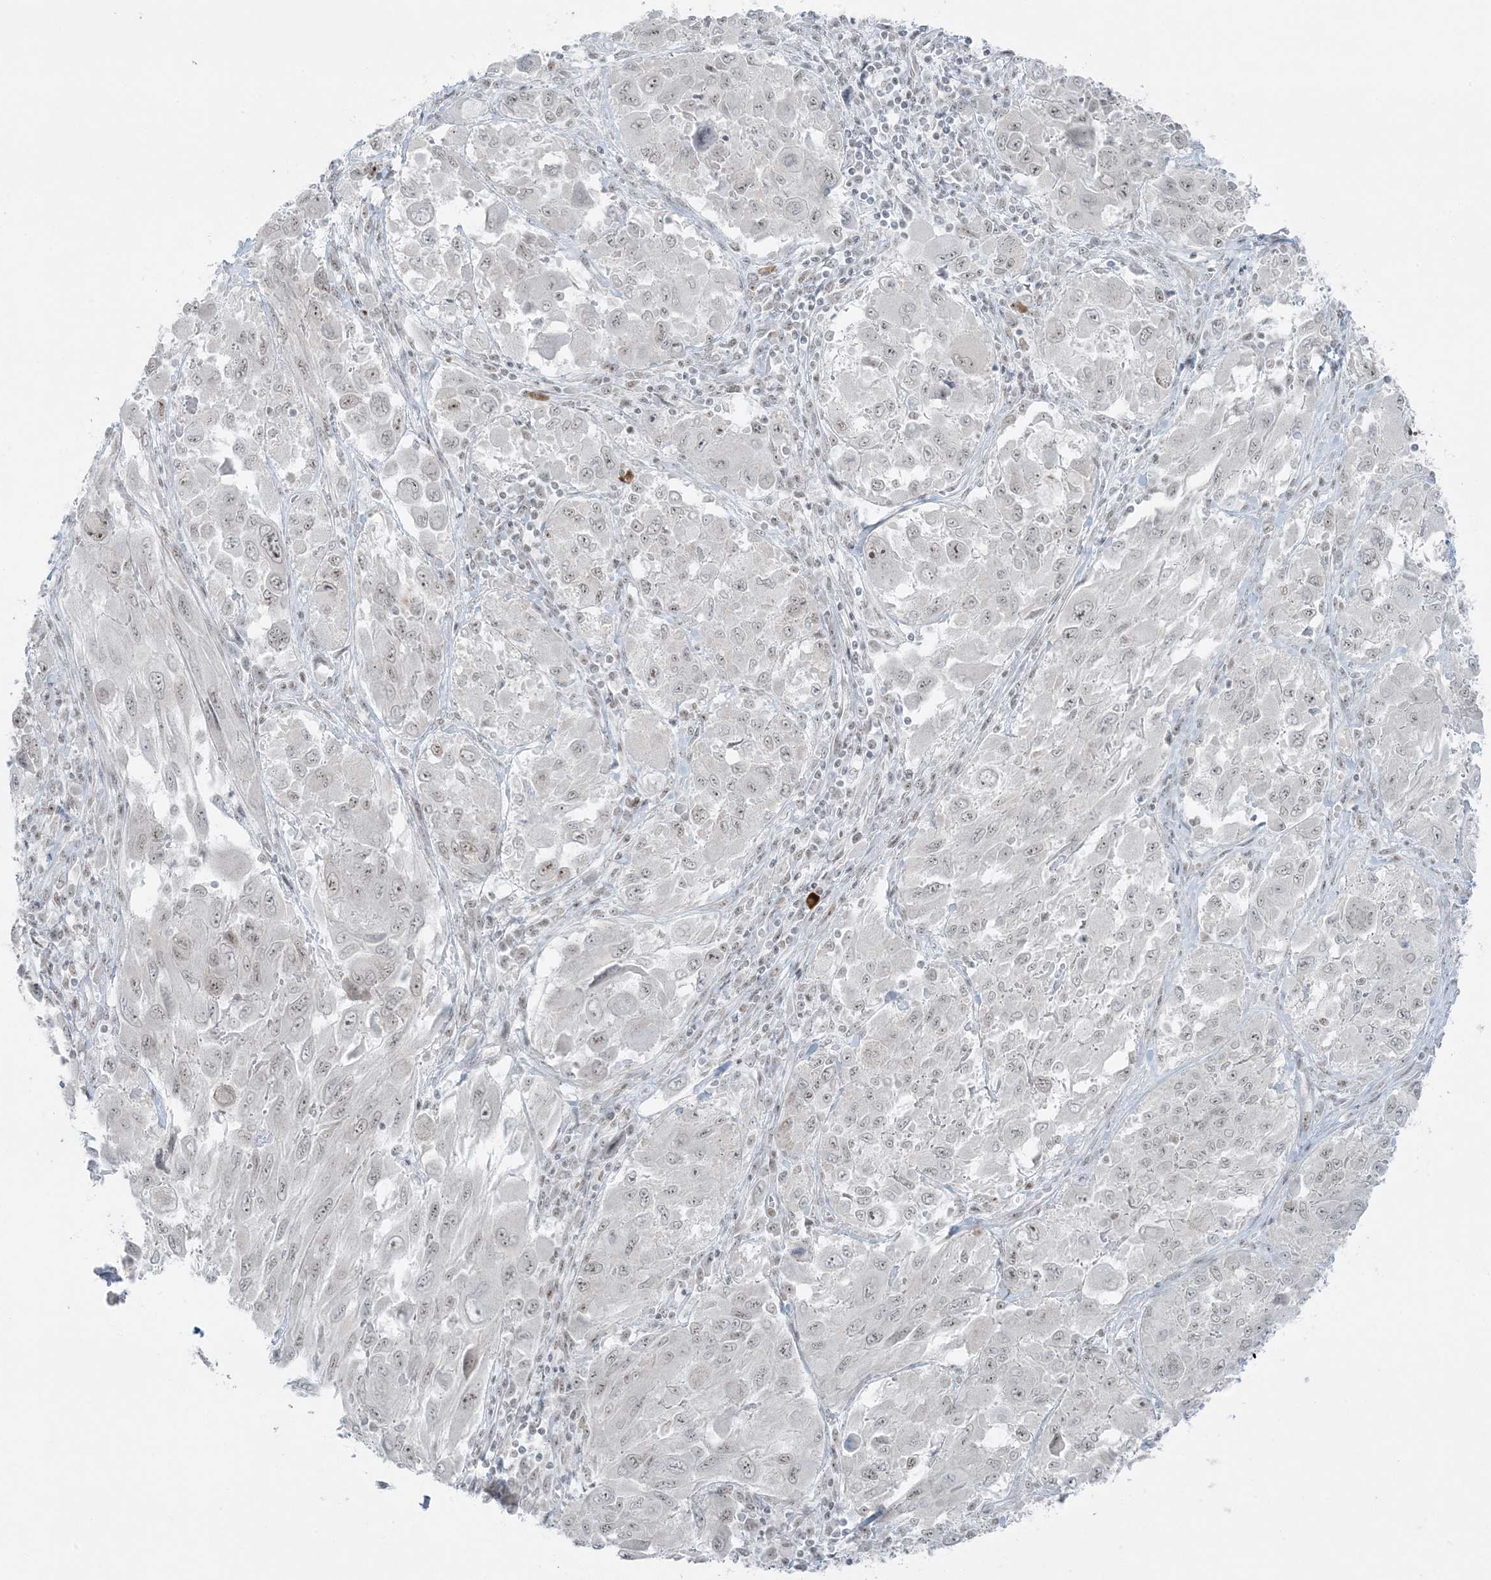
{"staining": {"intensity": "weak", "quantity": "<25%", "location": "nuclear"}, "tissue": "melanoma", "cell_type": "Tumor cells", "image_type": "cancer", "snomed": [{"axis": "morphology", "description": "Malignant melanoma, NOS"}, {"axis": "topography", "description": "Skin"}], "caption": "The histopathology image demonstrates no significant expression in tumor cells of malignant melanoma.", "gene": "ZNF787", "patient": {"sex": "female", "age": 91}}